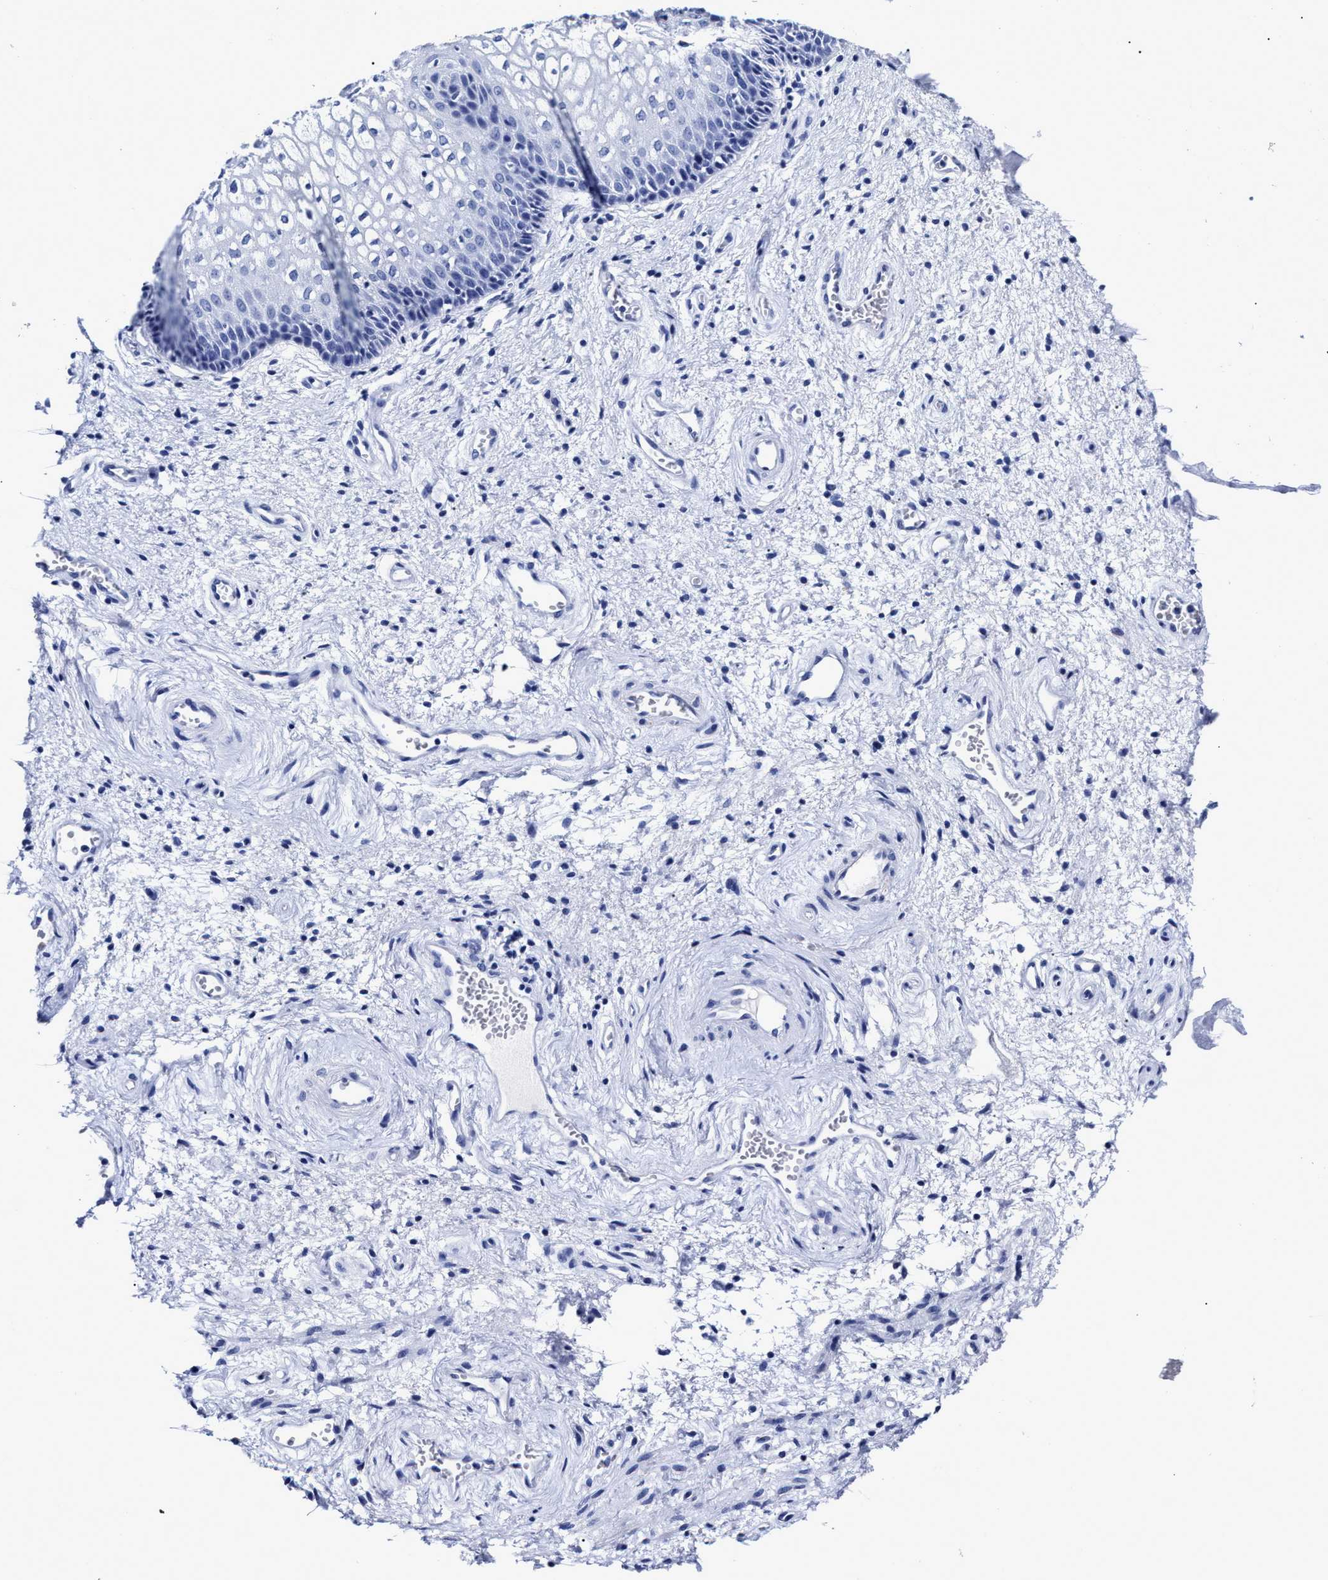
{"staining": {"intensity": "negative", "quantity": "none", "location": "none"}, "tissue": "vagina", "cell_type": "Squamous epithelial cells", "image_type": "normal", "snomed": [{"axis": "morphology", "description": "Normal tissue, NOS"}, {"axis": "topography", "description": "Vagina"}], "caption": "This is an immunohistochemistry histopathology image of unremarkable vagina. There is no staining in squamous epithelial cells.", "gene": "LRRC8E", "patient": {"sex": "female", "age": 34}}